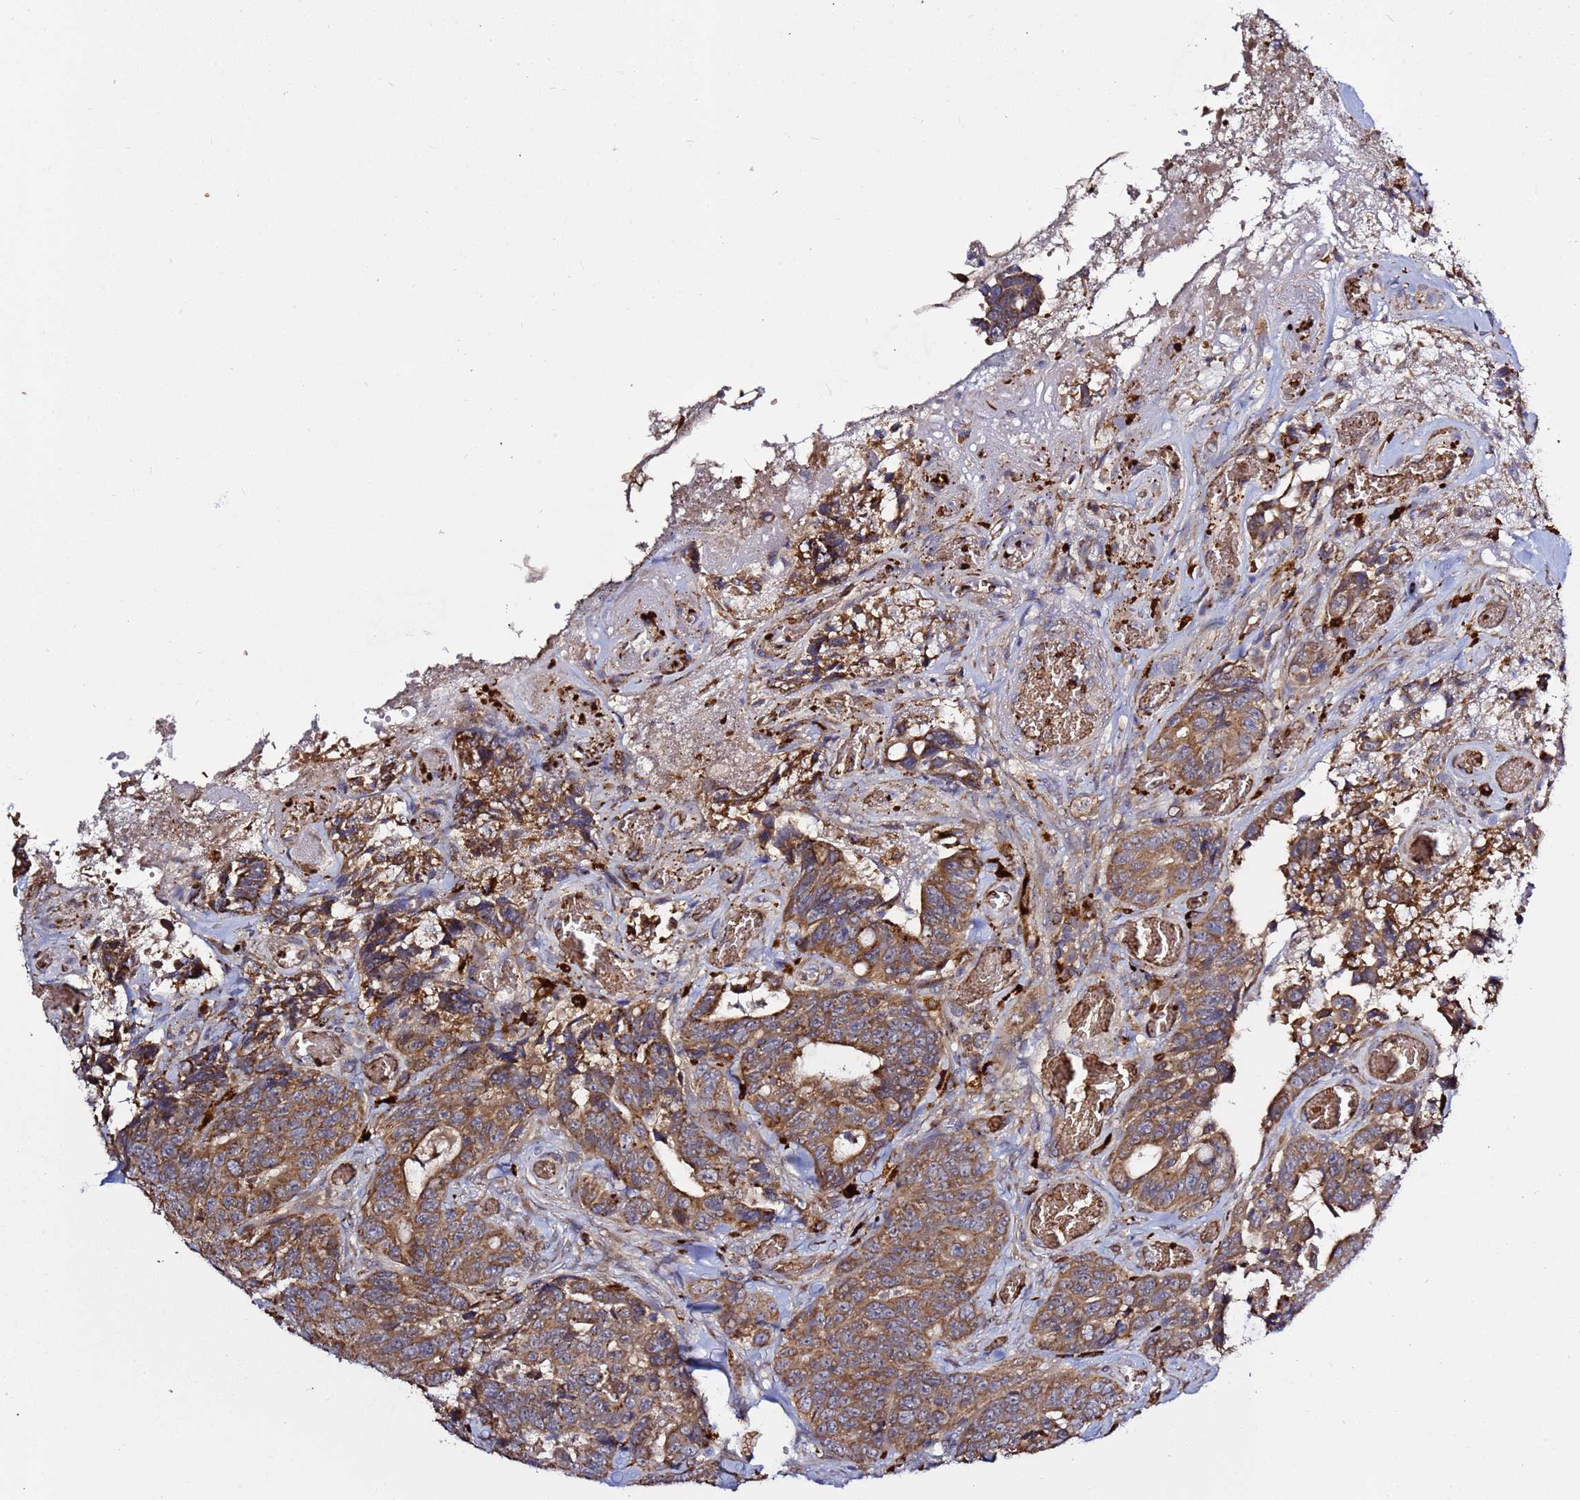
{"staining": {"intensity": "moderate", "quantity": ">75%", "location": "cytoplasmic/membranous"}, "tissue": "colorectal cancer", "cell_type": "Tumor cells", "image_type": "cancer", "snomed": [{"axis": "morphology", "description": "Adenocarcinoma, NOS"}, {"axis": "topography", "description": "Colon"}], "caption": "Adenocarcinoma (colorectal) was stained to show a protein in brown. There is medium levels of moderate cytoplasmic/membranous staining in approximately >75% of tumor cells.", "gene": "VPS36", "patient": {"sex": "female", "age": 82}}